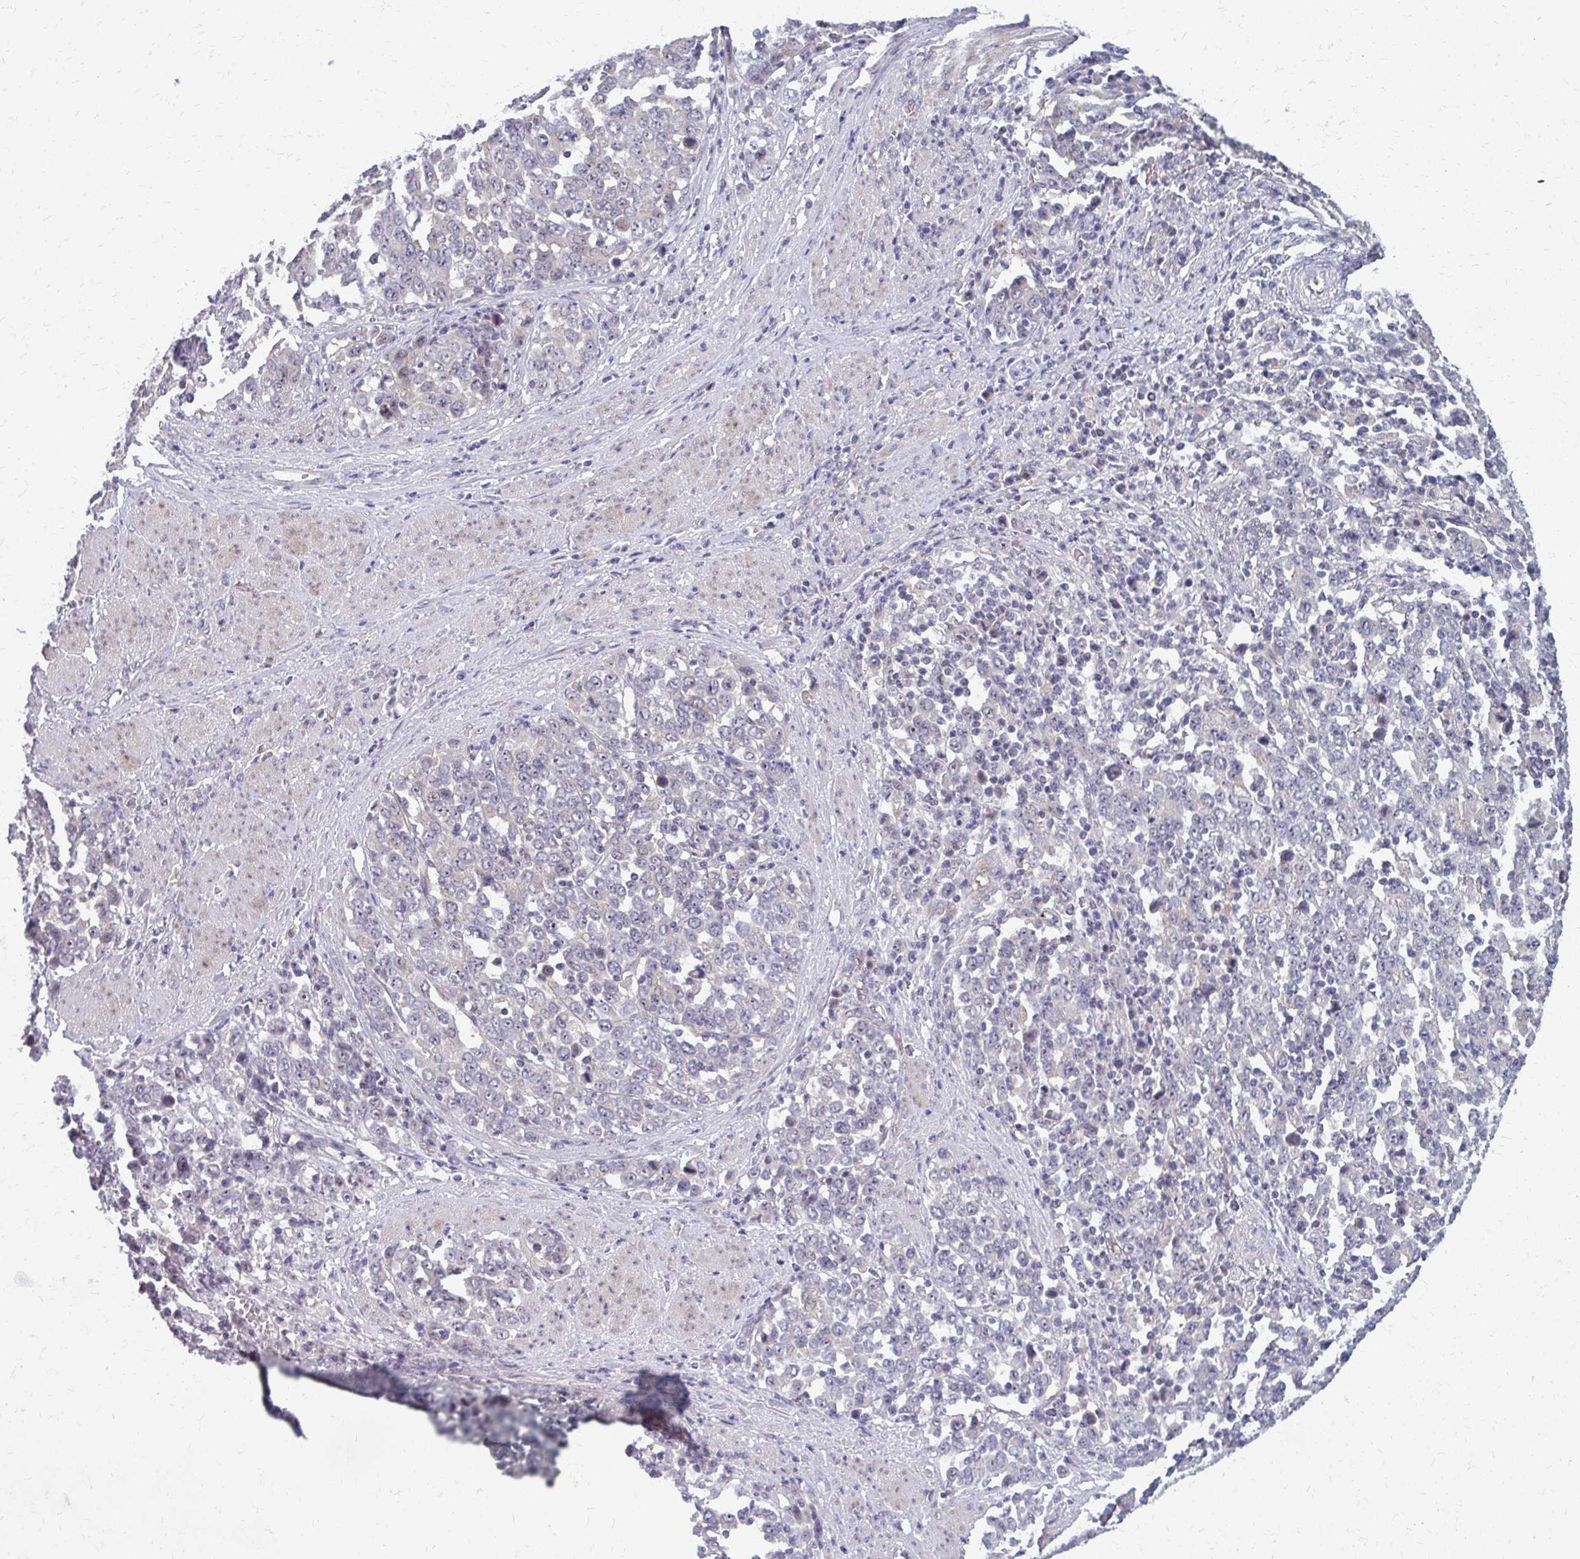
{"staining": {"intensity": "negative", "quantity": "none", "location": "none"}, "tissue": "stomach cancer", "cell_type": "Tumor cells", "image_type": "cancer", "snomed": [{"axis": "morphology", "description": "Adenocarcinoma, NOS"}, {"axis": "topography", "description": "Stomach, upper"}], "caption": "Immunohistochemistry (IHC) photomicrograph of stomach cancer (adenocarcinoma) stained for a protein (brown), which displays no expression in tumor cells.", "gene": "NUDT16", "patient": {"sex": "male", "age": 69}}